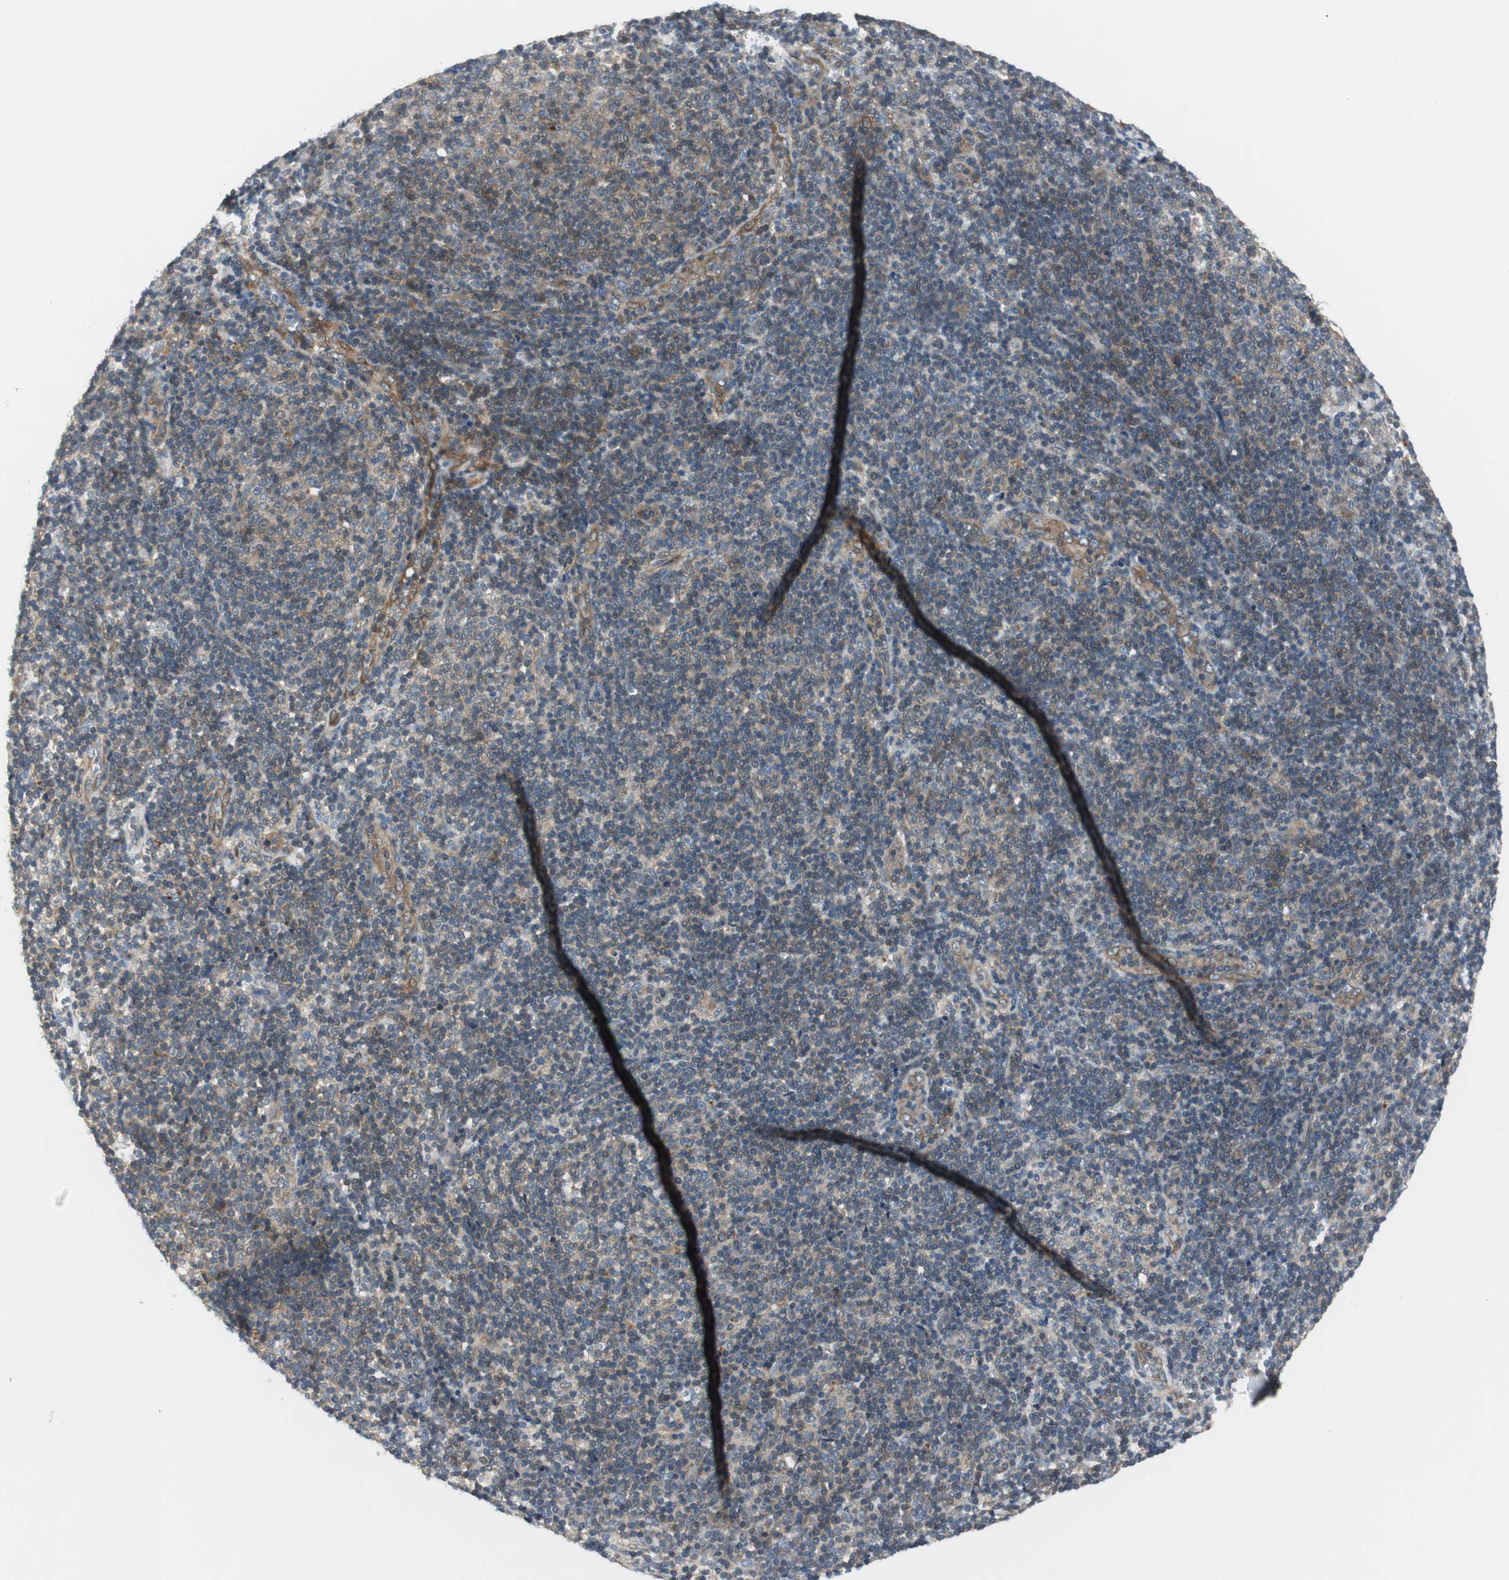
{"staining": {"intensity": "weak", "quantity": ">75%", "location": "cytoplasmic/membranous"}, "tissue": "lymphoma", "cell_type": "Tumor cells", "image_type": "cancer", "snomed": [{"axis": "morphology", "description": "Malignant lymphoma, non-Hodgkin's type, Low grade"}, {"axis": "topography", "description": "Lymph node"}], "caption": "The image demonstrates immunohistochemical staining of low-grade malignant lymphoma, non-Hodgkin's type. There is weak cytoplasmic/membranous staining is appreciated in about >75% of tumor cells.", "gene": "PRKAA1", "patient": {"sex": "male", "age": 70}}